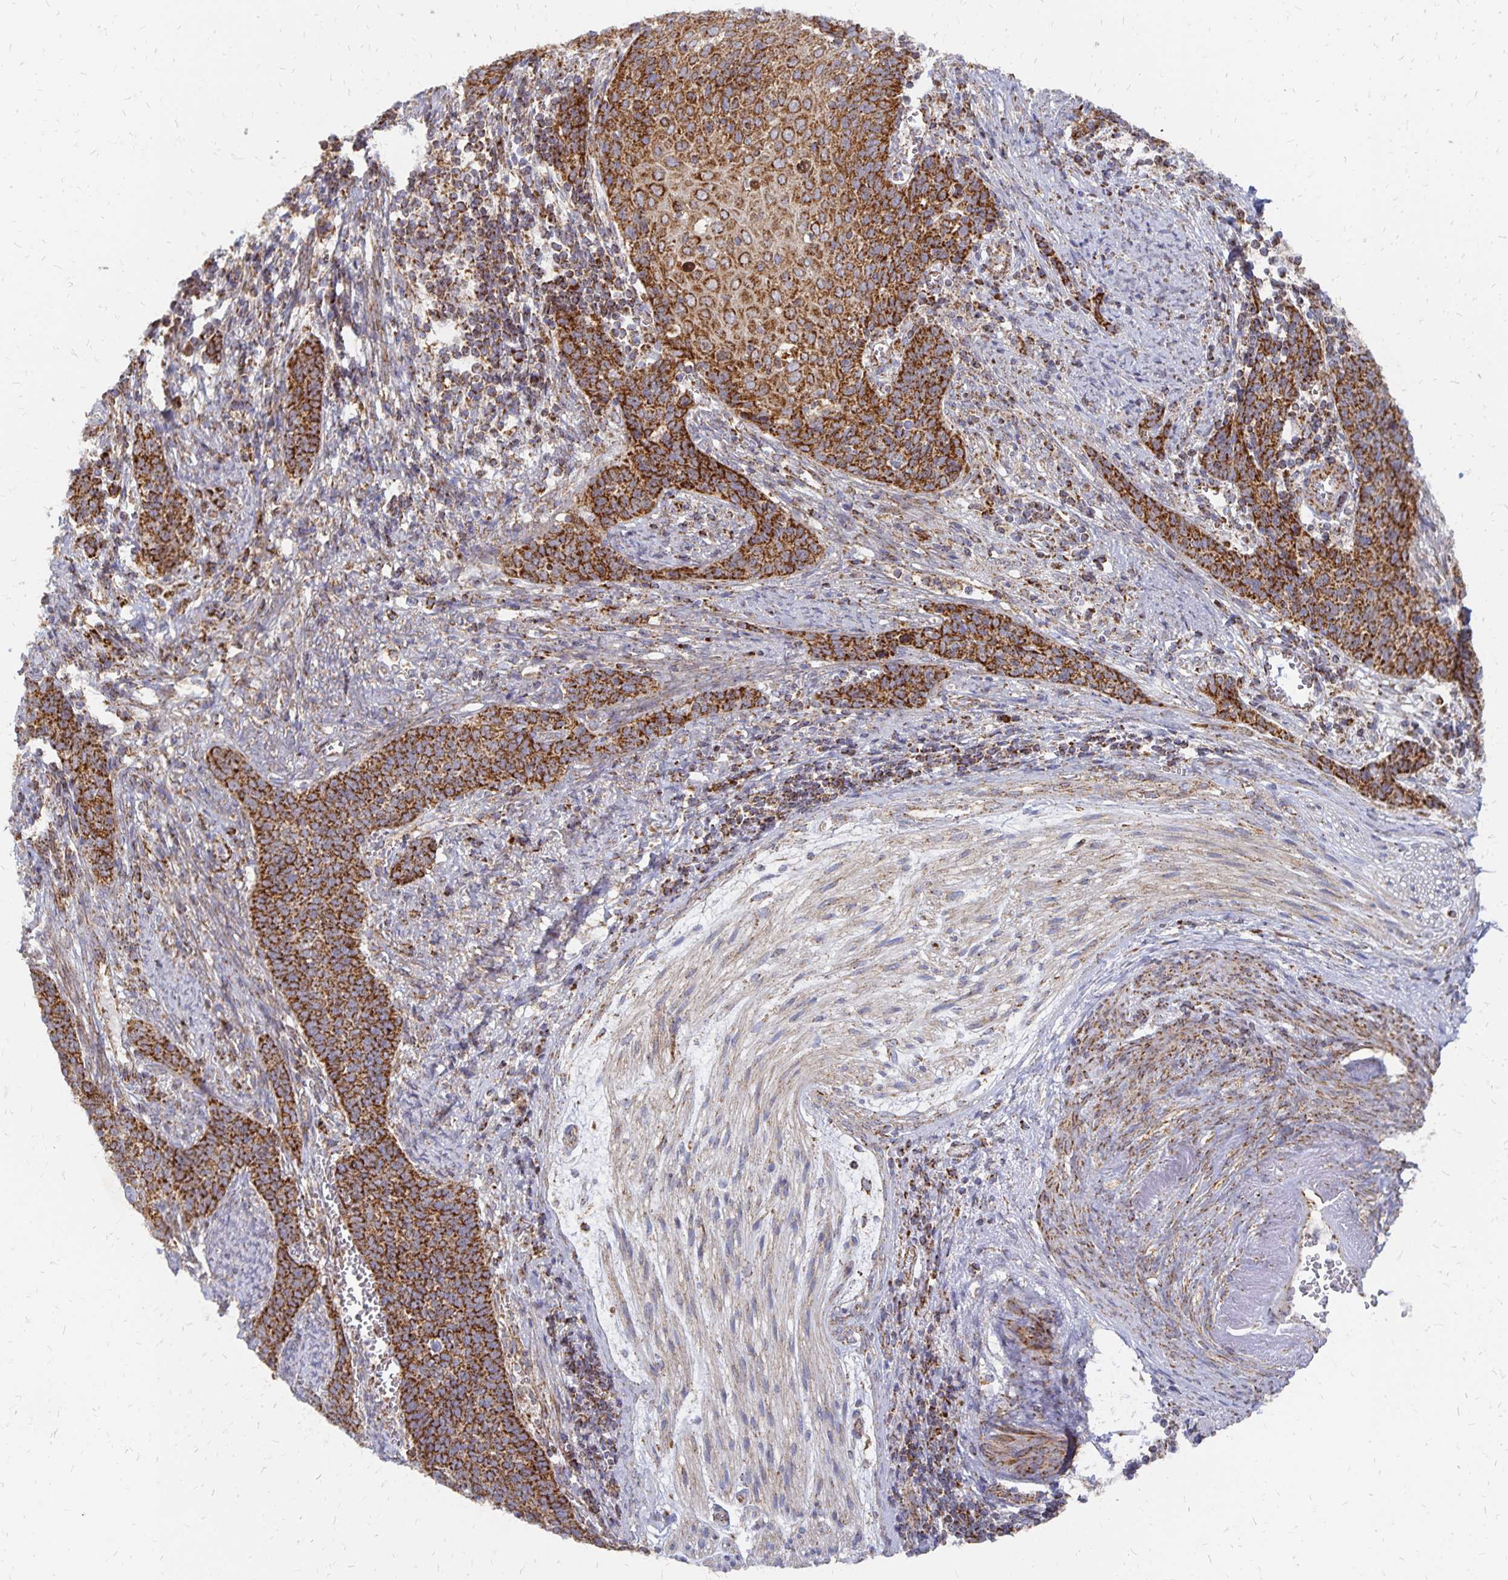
{"staining": {"intensity": "strong", "quantity": ">75%", "location": "cytoplasmic/membranous"}, "tissue": "cervical cancer", "cell_type": "Tumor cells", "image_type": "cancer", "snomed": [{"axis": "morphology", "description": "Squamous cell carcinoma, NOS"}, {"axis": "topography", "description": "Cervix"}], "caption": "The micrograph shows a brown stain indicating the presence of a protein in the cytoplasmic/membranous of tumor cells in cervical cancer. (Brightfield microscopy of DAB IHC at high magnification).", "gene": "STOML2", "patient": {"sex": "female", "age": 39}}